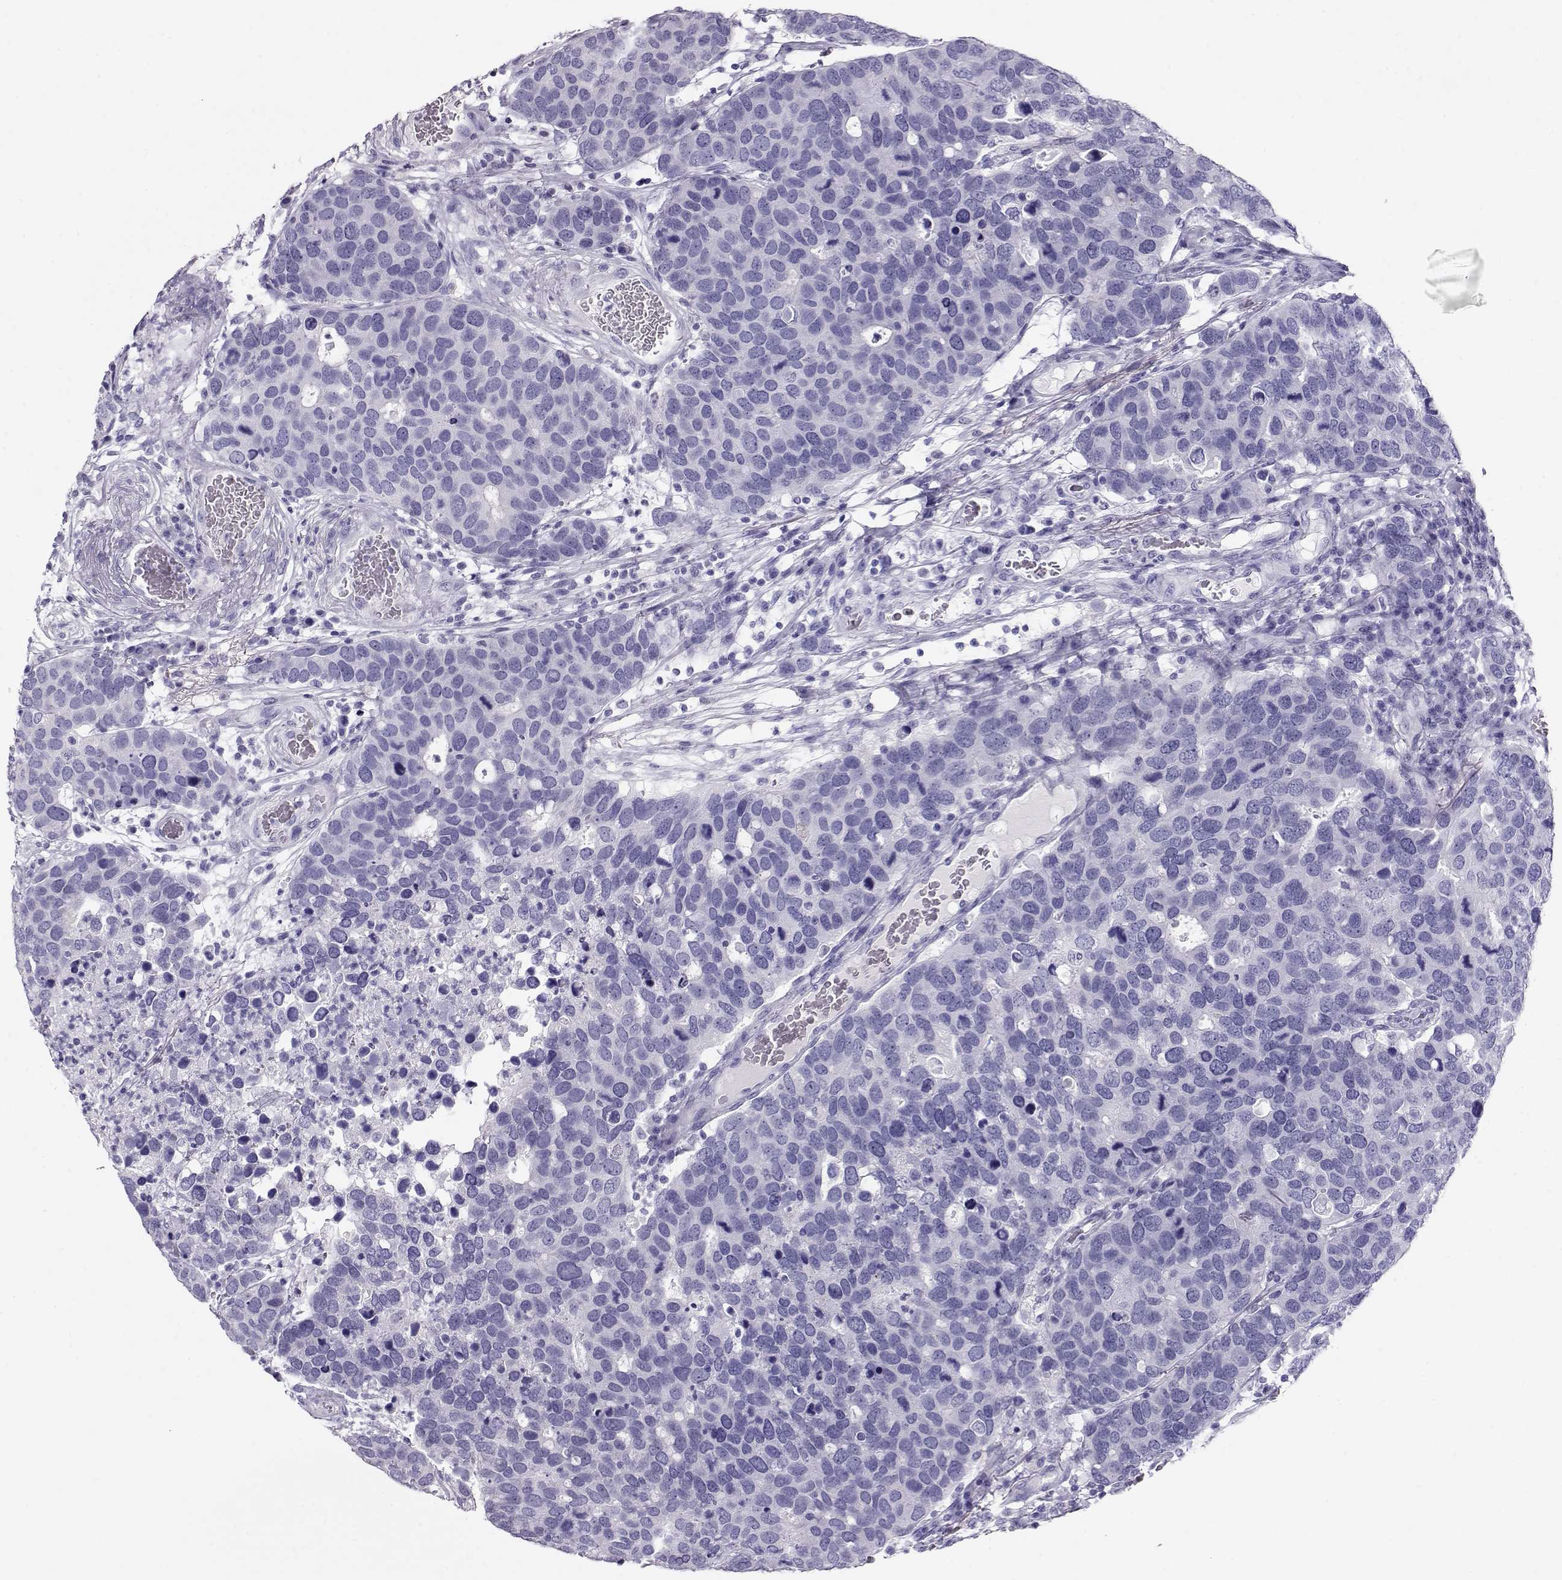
{"staining": {"intensity": "negative", "quantity": "none", "location": "none"}, "tissue": "breast cancer", "cell_type": "Tumor cells", "image_type": "cancer", "snomed": [{"axis": "morphology", "description": "Duct carcinoma"}, {"axis": "topography", "description": "Breast"}], "caption": "A micrograph of human breast cancer is negative for staining in tumor cells. (DAB (3,3'-diaminobenzidine) IHC with hematoxylin counter stain).", "gene": "CRX", "patient": {"sex": "female", "age": 83}}